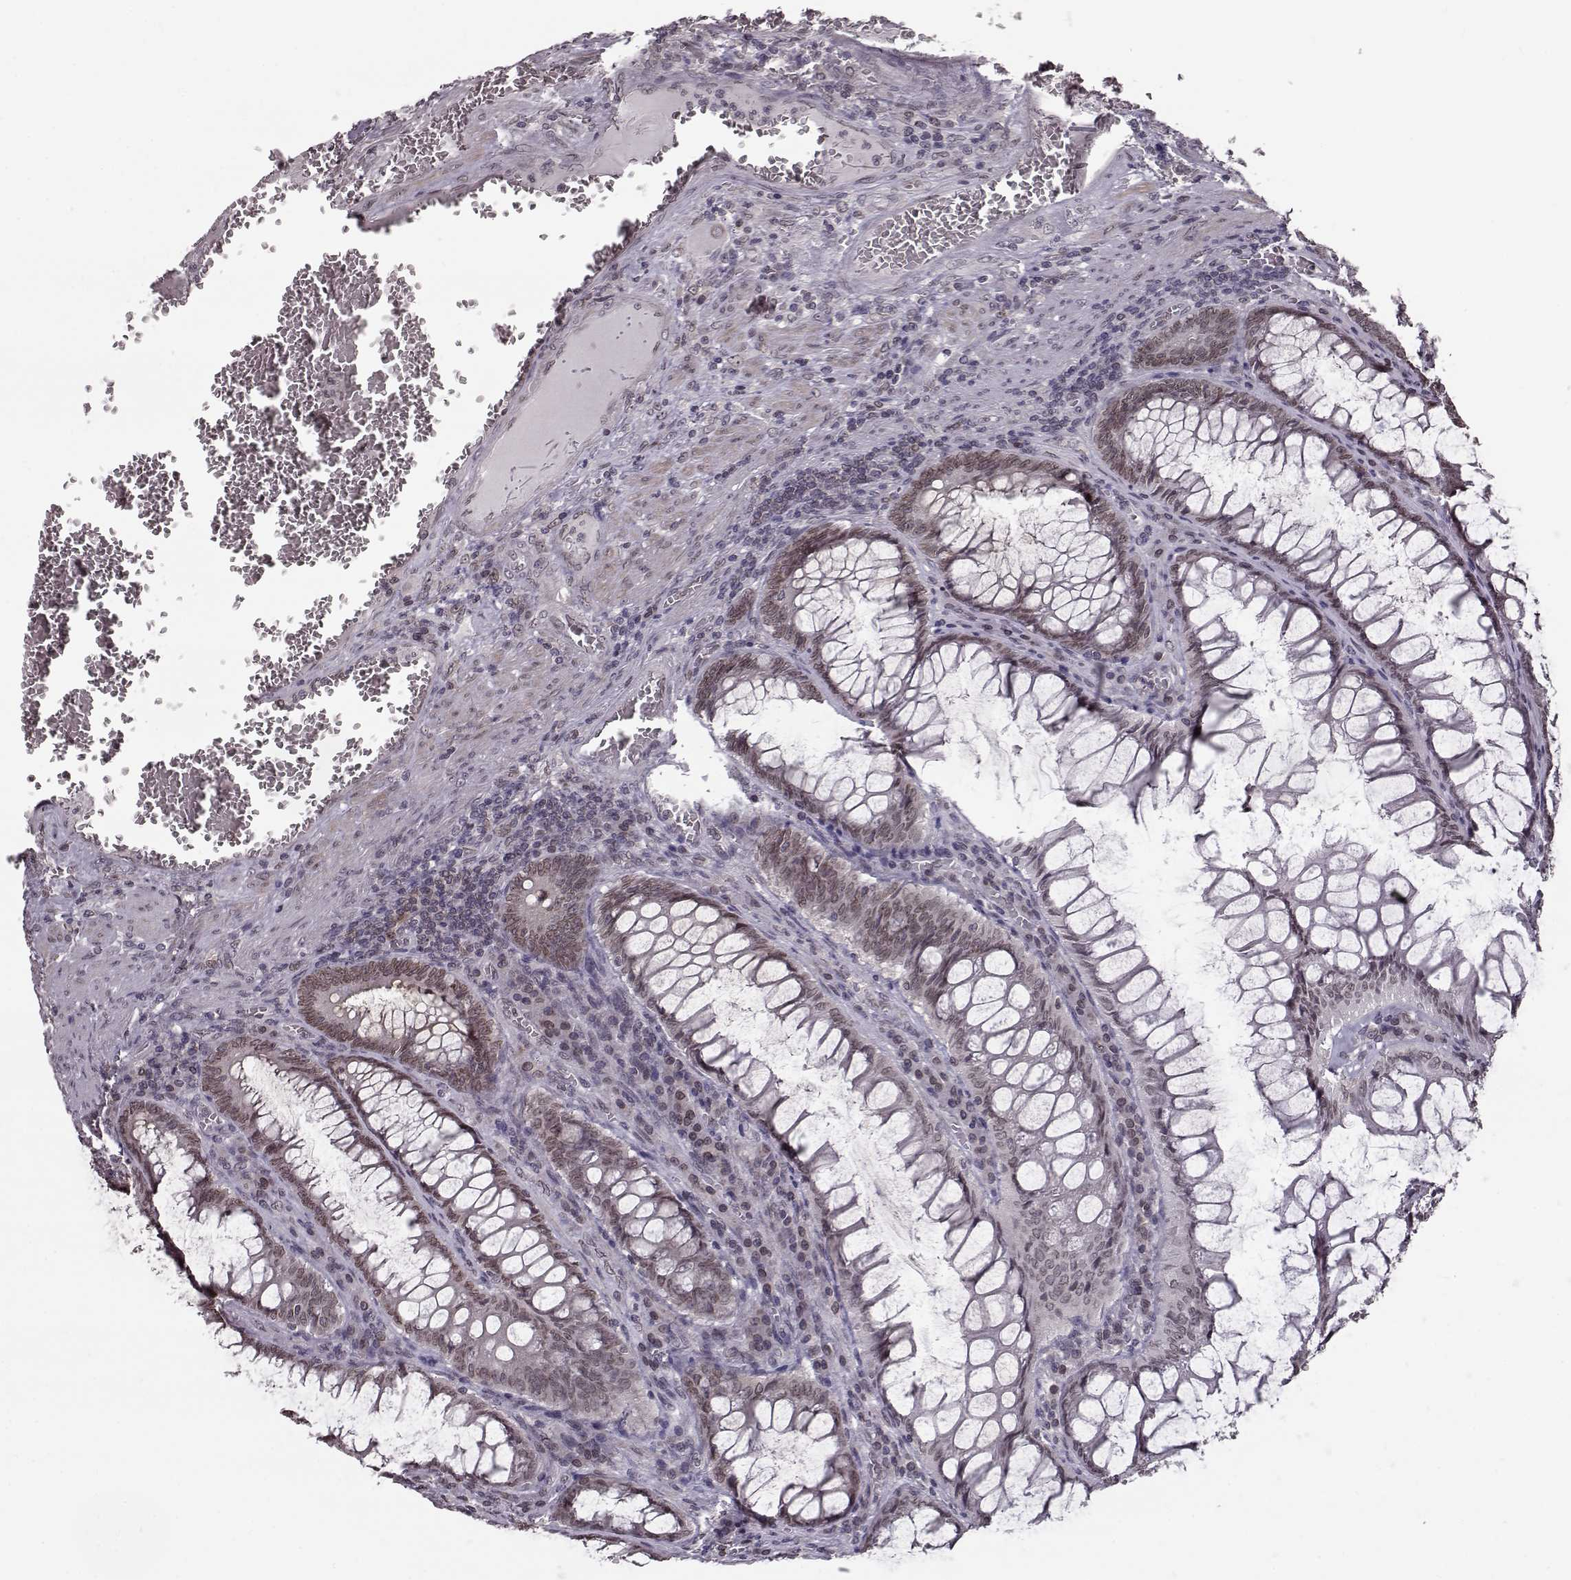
{"staining": {"intensity": "weak", "quantity": ">75%", "location": "cytoplasmic/membranous,nuclear"}, "tissue": "colorectal cancer", "cell_type": "Tumor cells", "image_type": "cancer", "snomed": [{"axis": "morphology", "description": "Adenocarcinoma, NOS"}, {"axis": "topography", "description": "Colon"}], "caption": "Weak cytoplasmic/membranous and nuclear staining for a protein is present in approximately >75% of tumor cells of colorectal cancer using immunohistochemistry.", "gene": "NUP37", "patient": {"sex": "female", "age": 84}}